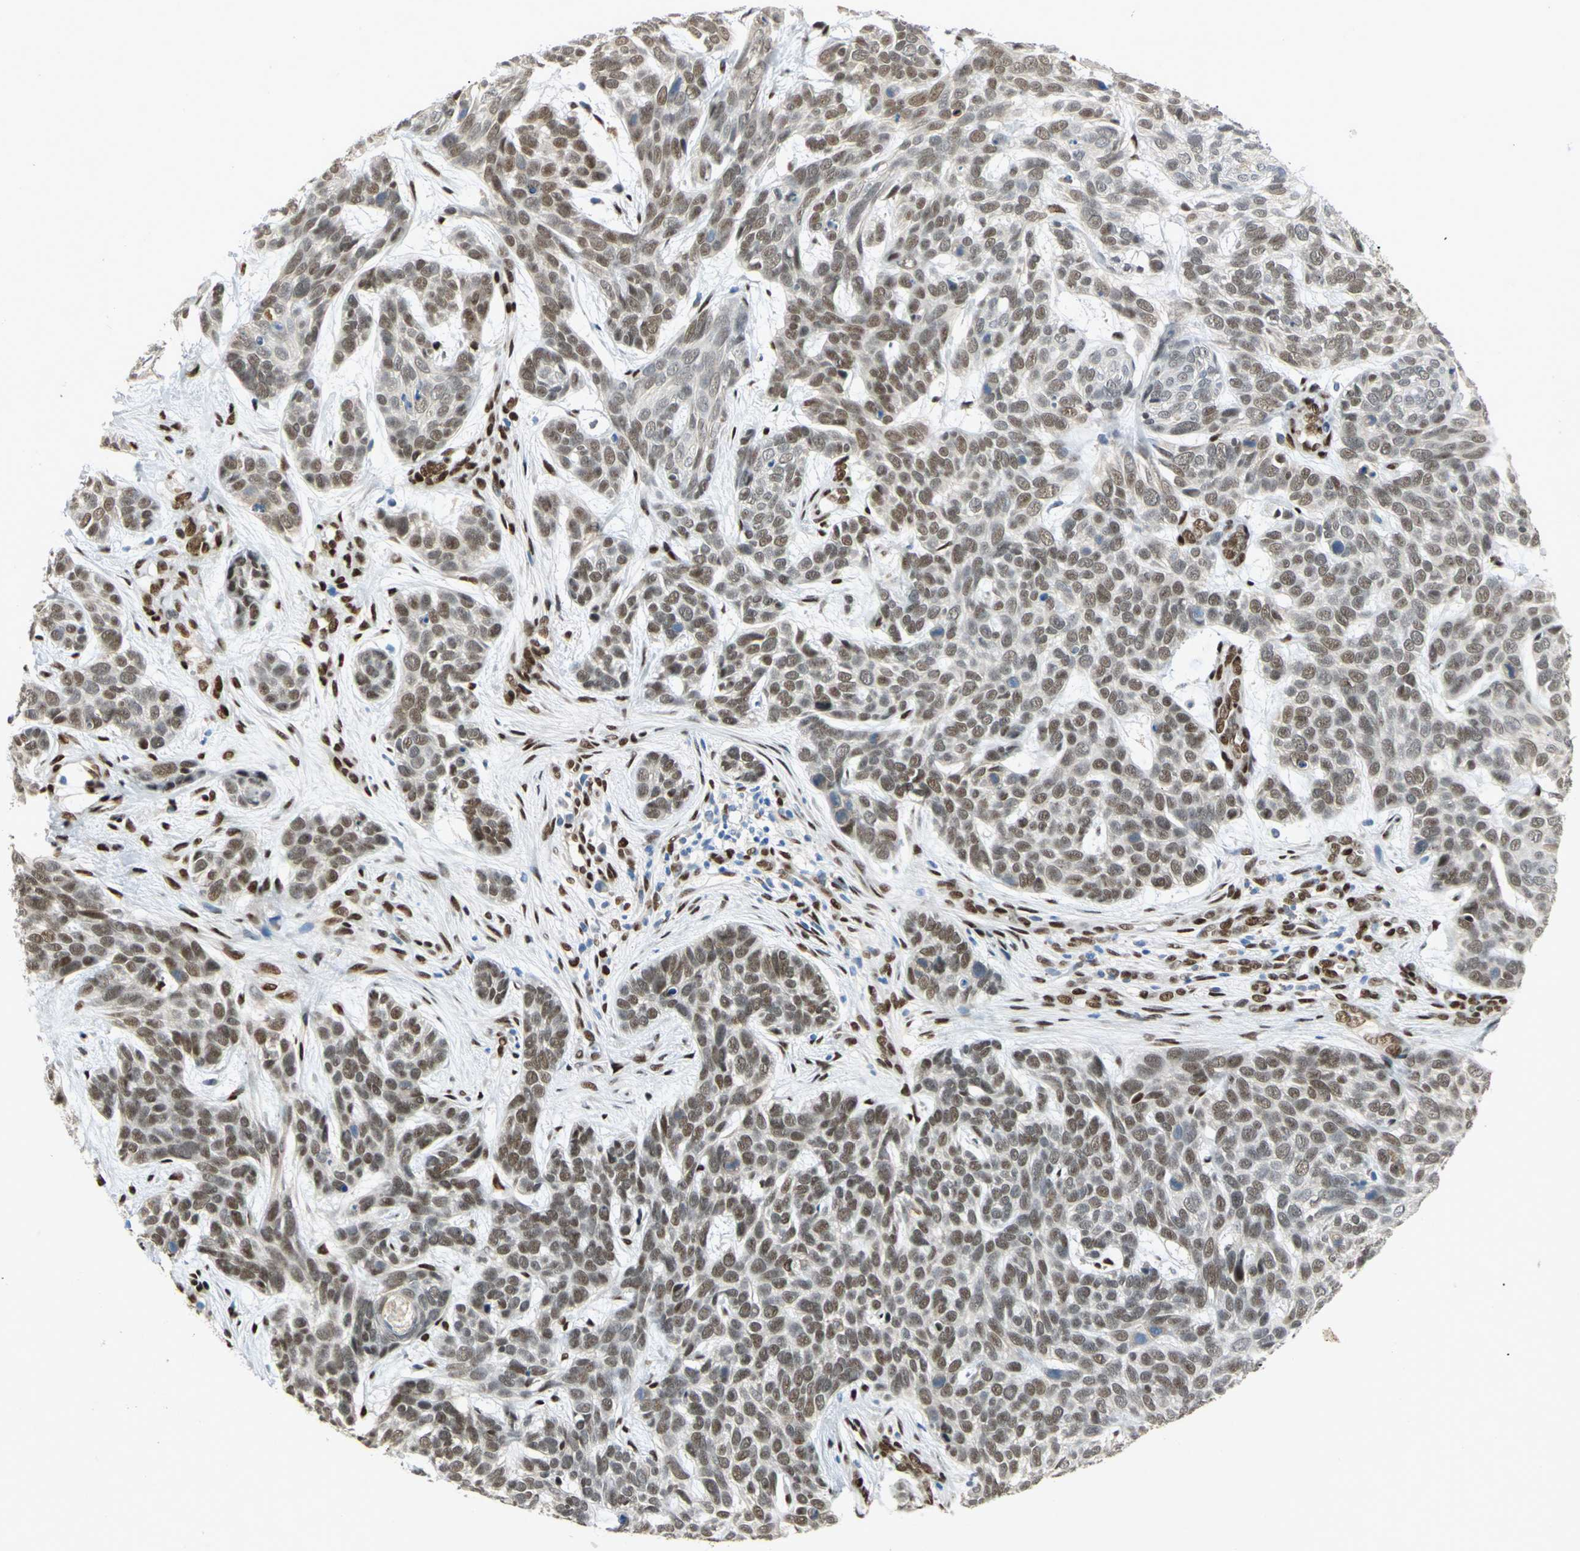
{"staining": {"intensity": "moderate", "quantity": ">75%", "location": "nuclear"}, "tissue": "skin cancer", "cell_type": "Tumor cells", "image_type": "cancer", "snomed": [{"axis": "morphology", "description": "Basal cell carcinoma"}, {"axis": "topography", "description": "Skin"}], "caption": "High-magnification brightfield microscopy of skin basal cell carcinoma stained with DAB (3,3'-diaminobenzidine) (brown) and counterstained with hematoxylin (blue). tumor cells exhibit moderate nuclear staining is seen in approximately>75% of cells. The protein of interest is stained brown, and the nuclei are stained in blue (DAB (3,3'-diaminobenzidine) IHC with brightfield microscopy, high magnification).", "gene": "RBFOX2", "patient": {"sex": "male", "age": 87}}